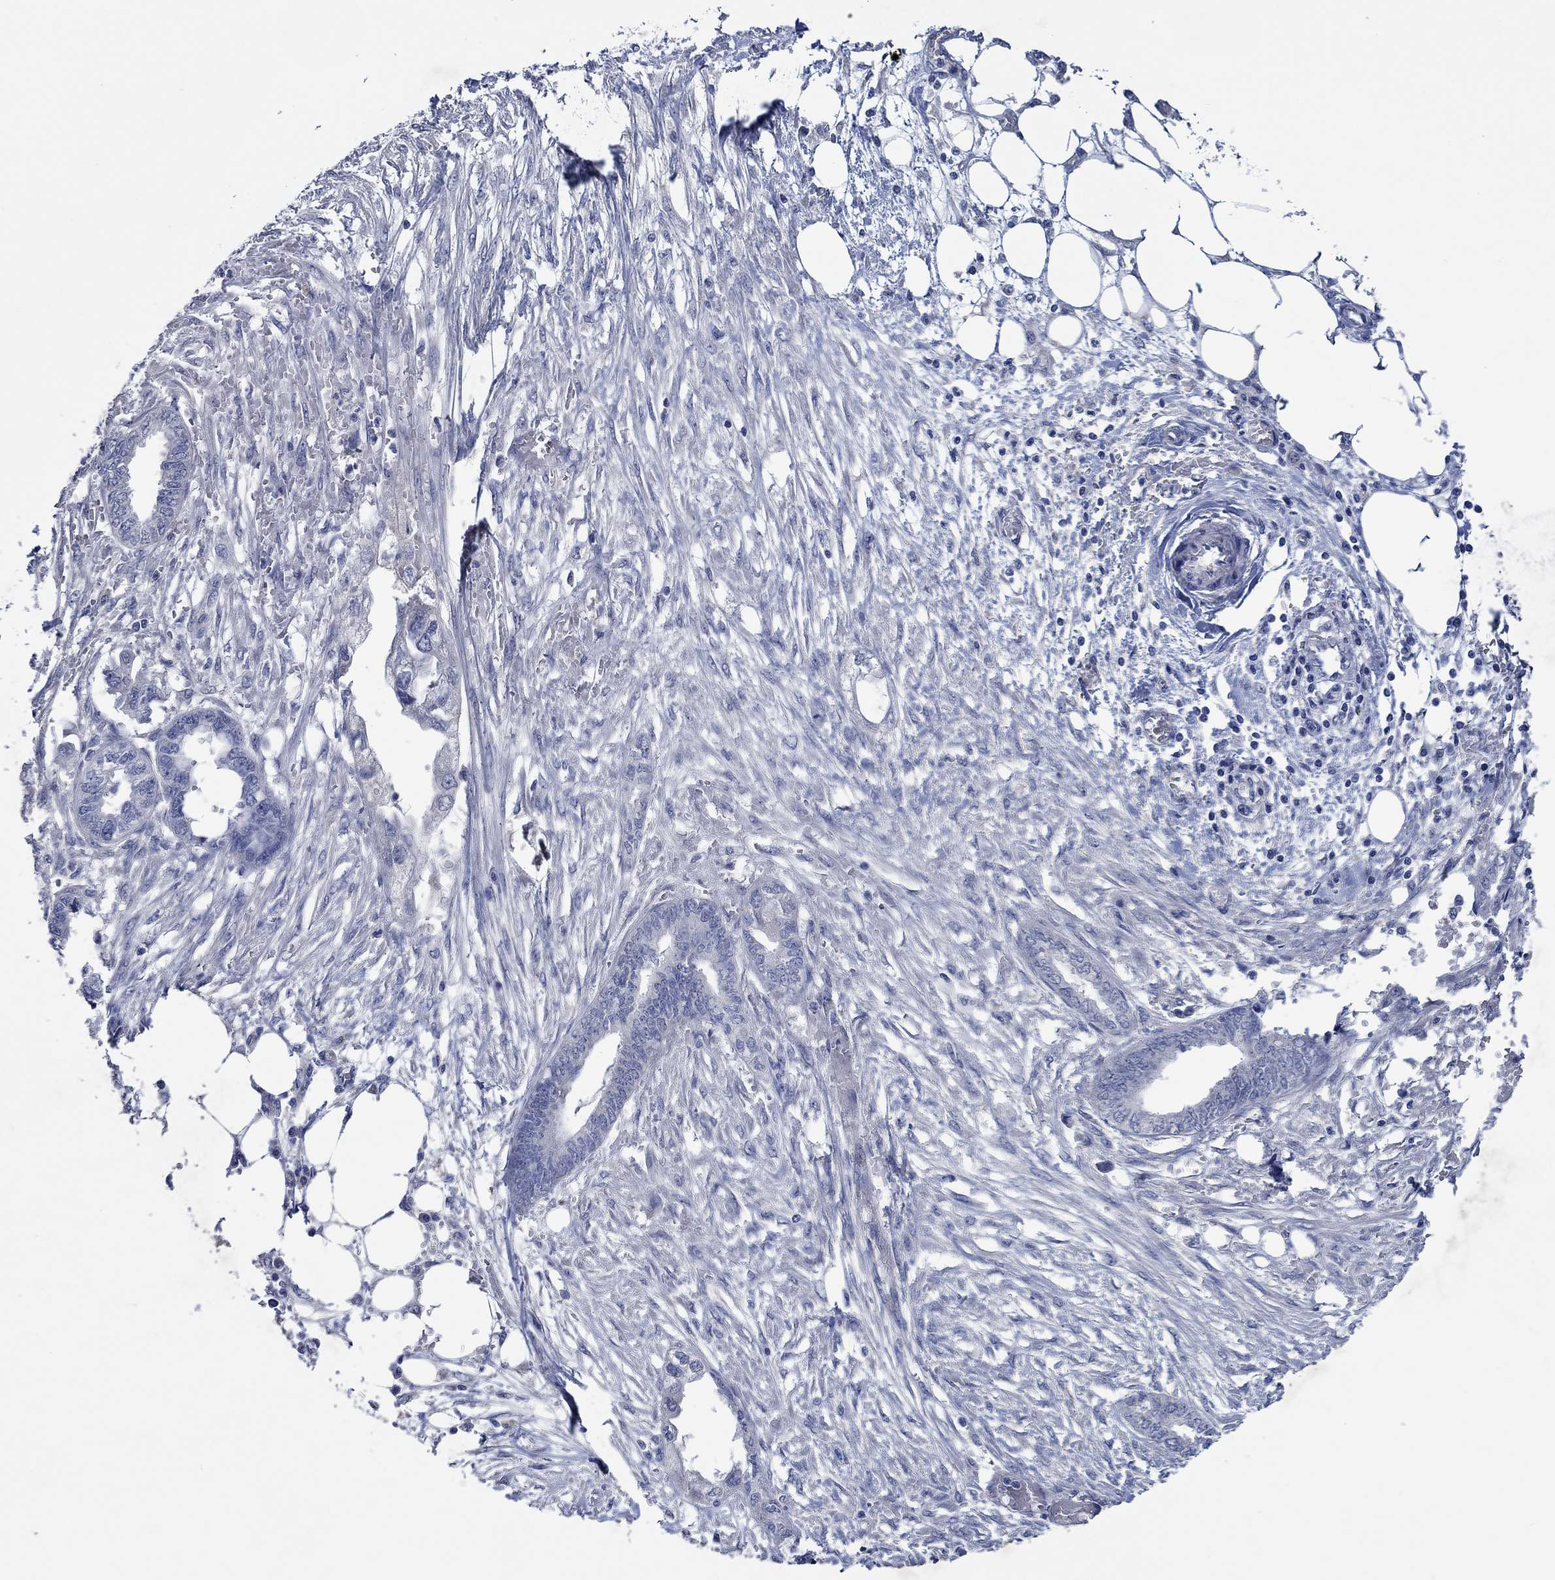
{"staining": {"intensity": "negative", "quantity": "none", "location": "none"}, "tissue": "endometrial cancer", "cell_type": "Tumor cells", "image_type": "cancer", "snomed": [{"axis": "morphology", "description": "Adenocarcinoma, NOS"}, {"axis": "morphology", "description": "Adenocarcinoma, metastatic, NOS"}, {"axis": "topography", "description": "Adipose tissue"}, {"axis": "topography", "description": "Endometrium"}], "caption": "Immunohistochemical staining of endometrial metastatic adenocarcinoma shows no significant expression in tumor cells. (Immunohistochemistry, brightfield microscopy, high magnification).", "gene": "PRRT3", "patient": {"sex": "female", "age": 67}}